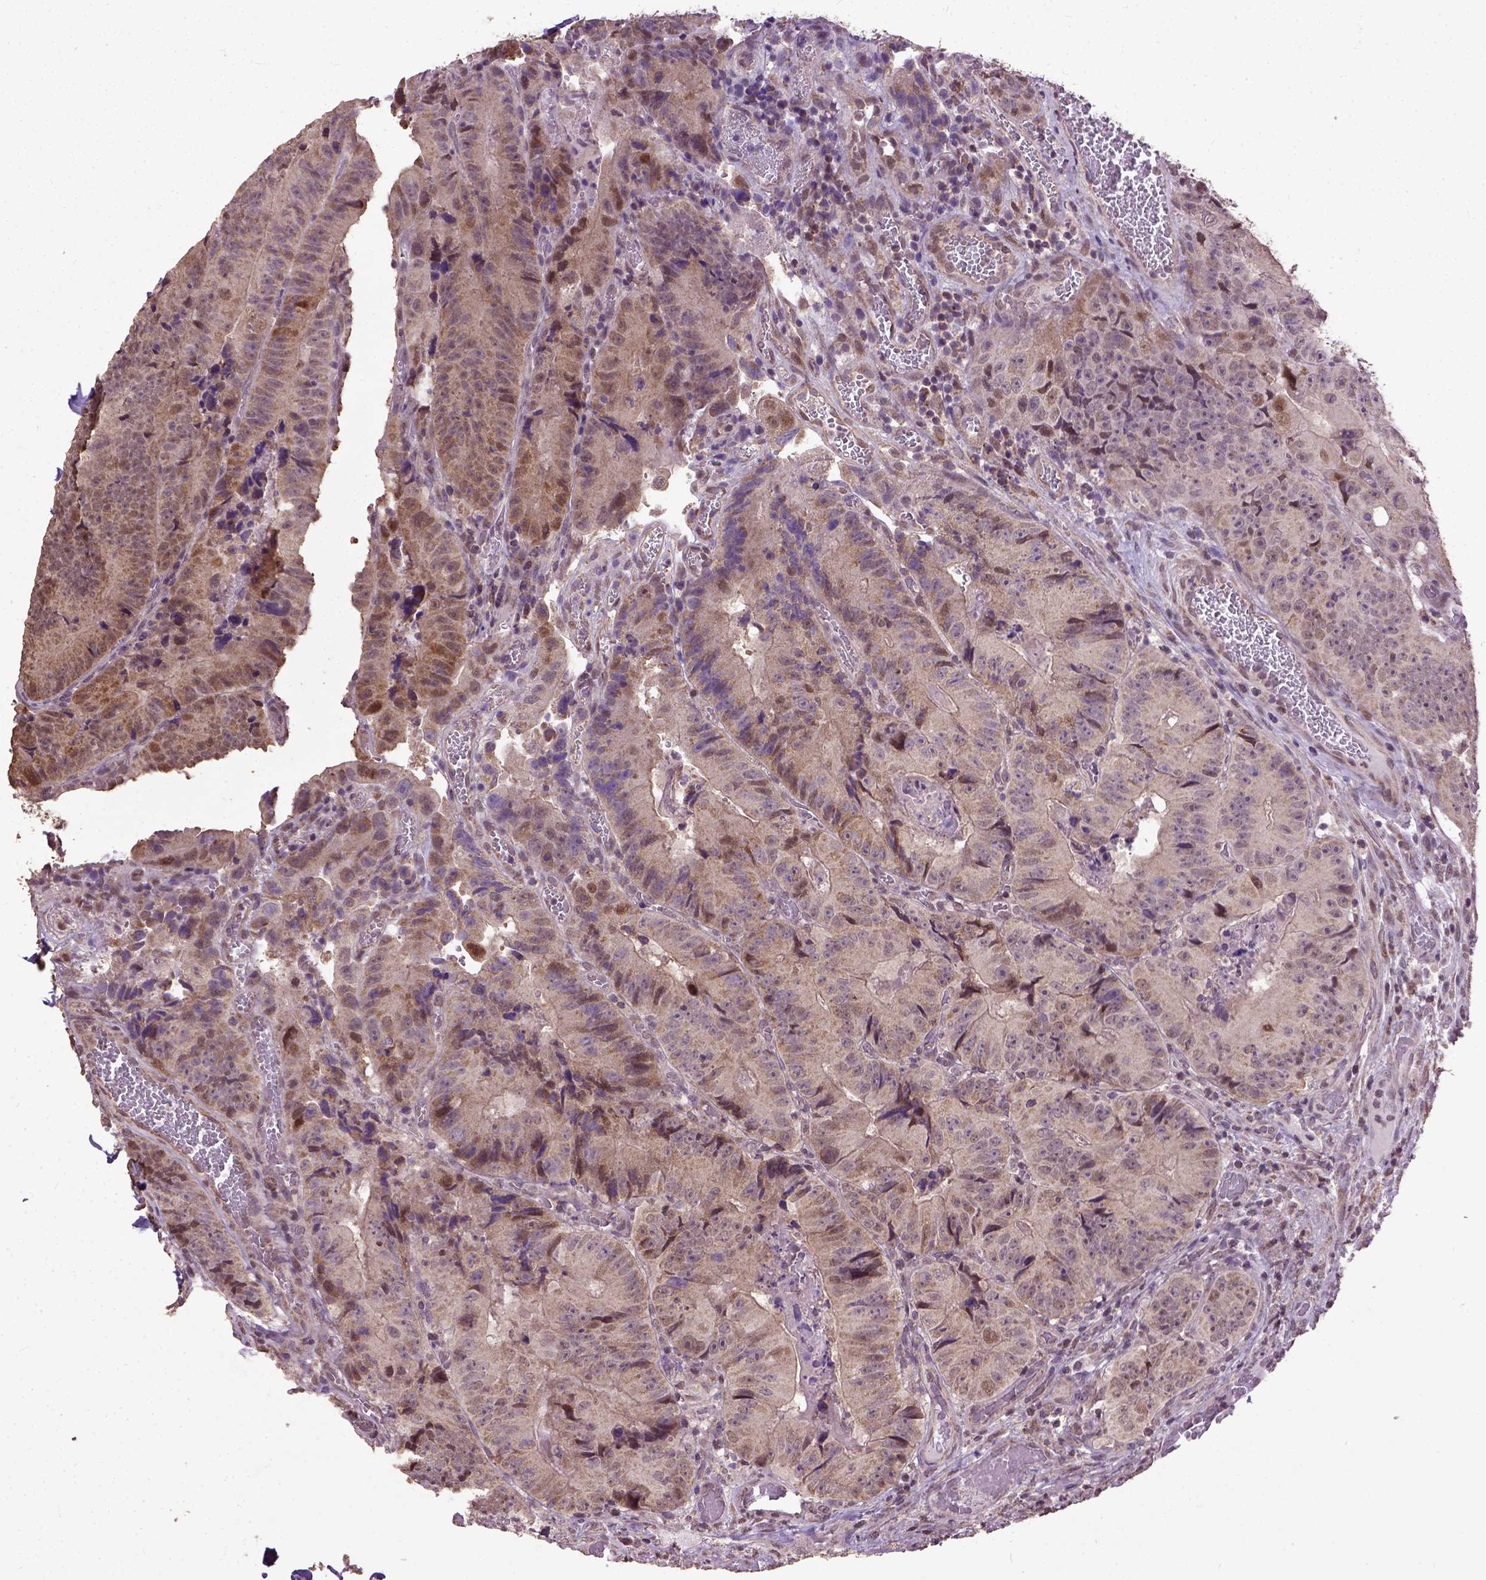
{"staining": {"intensity": "moderate", "quantity": "25%-75%", "location": "cytoplasmic/membranous,nuclear"}, "tissue": "colorectal cancer", "cell_type": "Tumor cells", "image_type": "cancer", "snomed": [{"axis": "morphology", "description": "Adenocarcinoma, NOS"}, {"axis": "topography", "description": "Colon"}], "caption": "A high-resolution photomicrograph shows immunohistochemistry staining of colorectal adenocarcinoma, which demonstrates moderate cytoplasmic/membranous and nuclear expression in about 25%-75% of tumor cells.", "gene": "UBA3", "patient": {"sex": "female", "age": 86}}